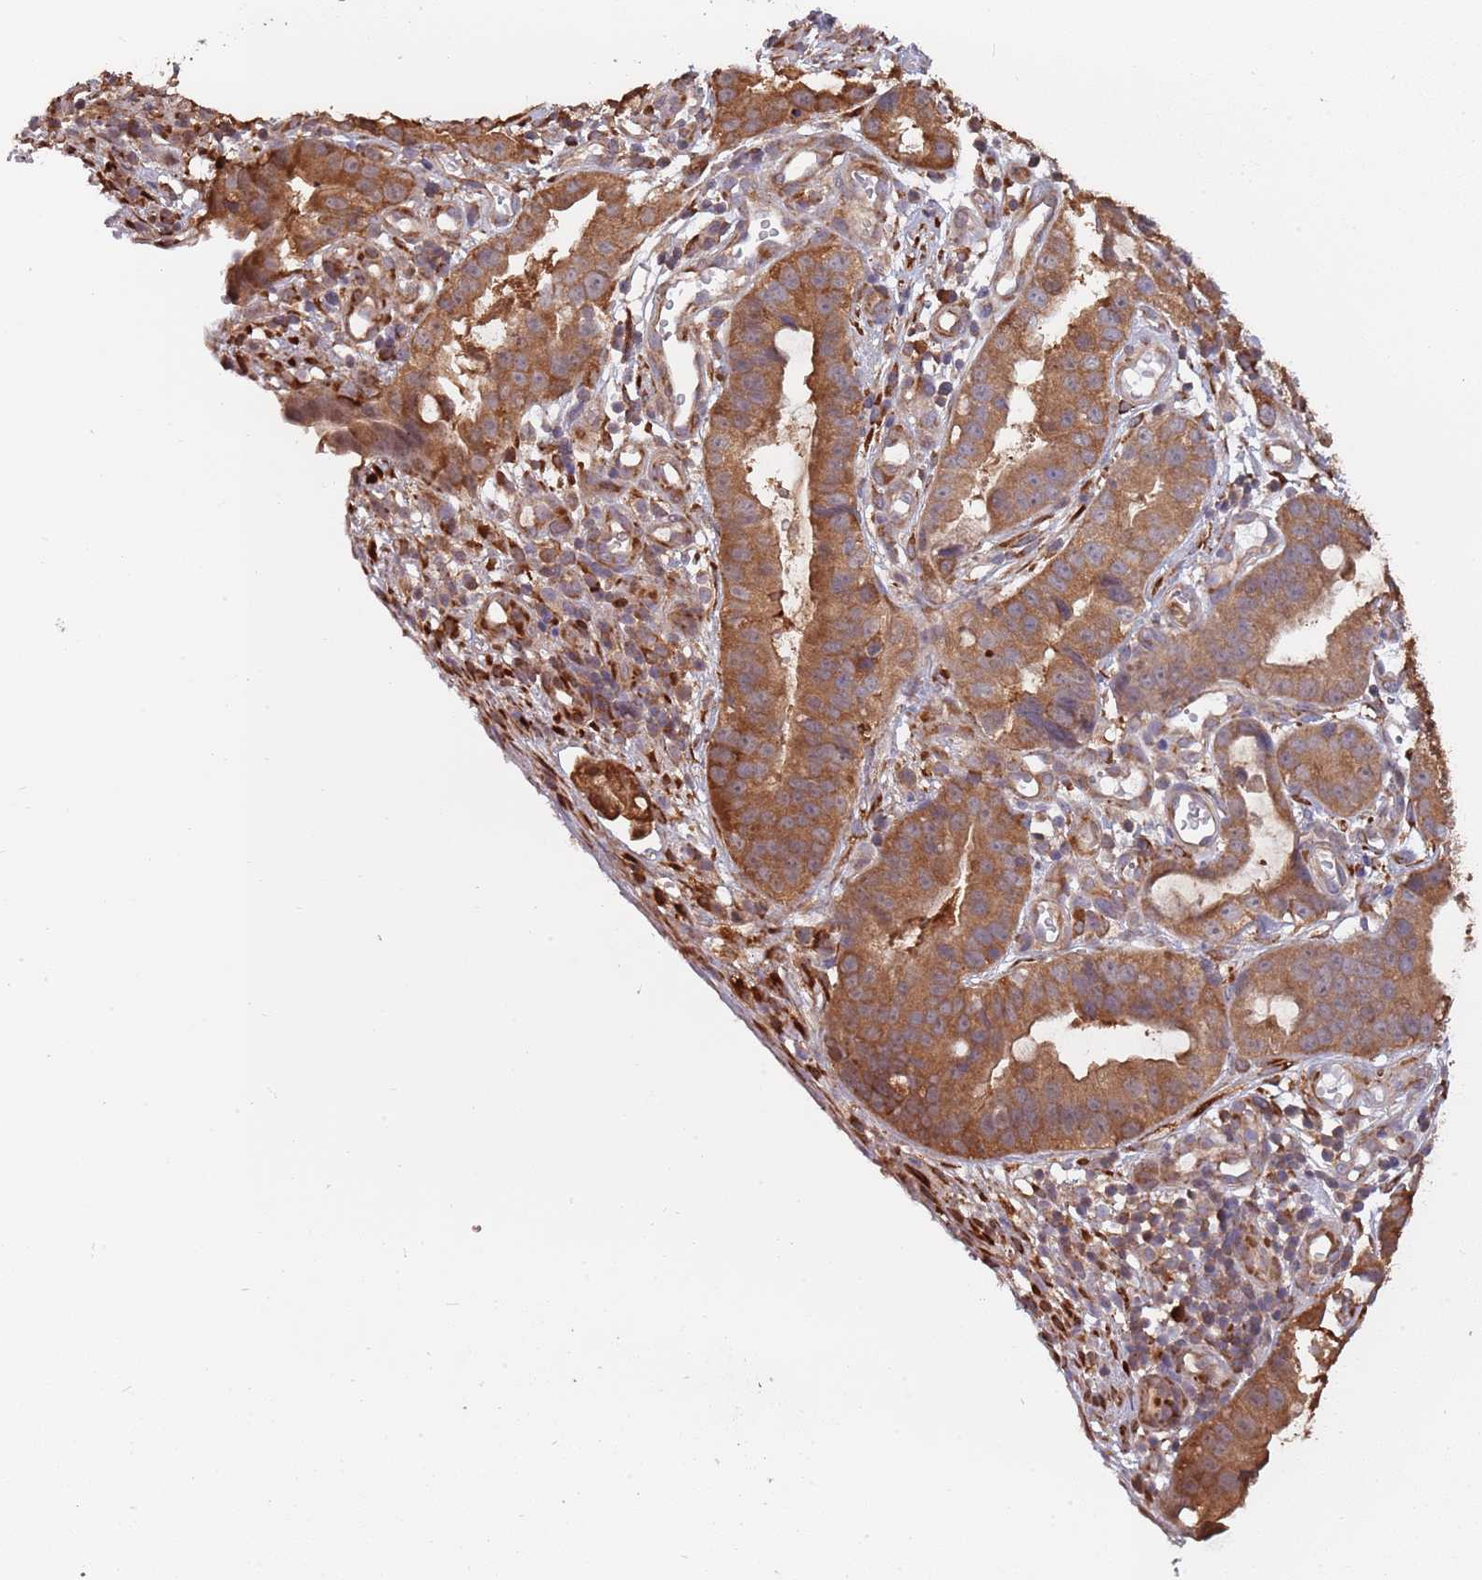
{"staining": {"intensity": "strong", "quantity": ">75%", "location": "cytoplasmic/membranous"}, "tissue": "stomach cancer", "cell_type": "Tumor cells", "image_type": "cancer", "snomed": [{"axis": "morphology", "description": "Adenocarcinoma, NOS"}, {"axis": "topography", "description": "Stomach"}], "caption": "An image of human adenocarcinoma (stomach) stained for a protein displays strong cytoplasmic/membranous brown staining in tumor cells. The protein is shown in brown color, while the nuclei are stained blue.", "gene": "COG4", "patient": {"sex": "male", "age": 55}}